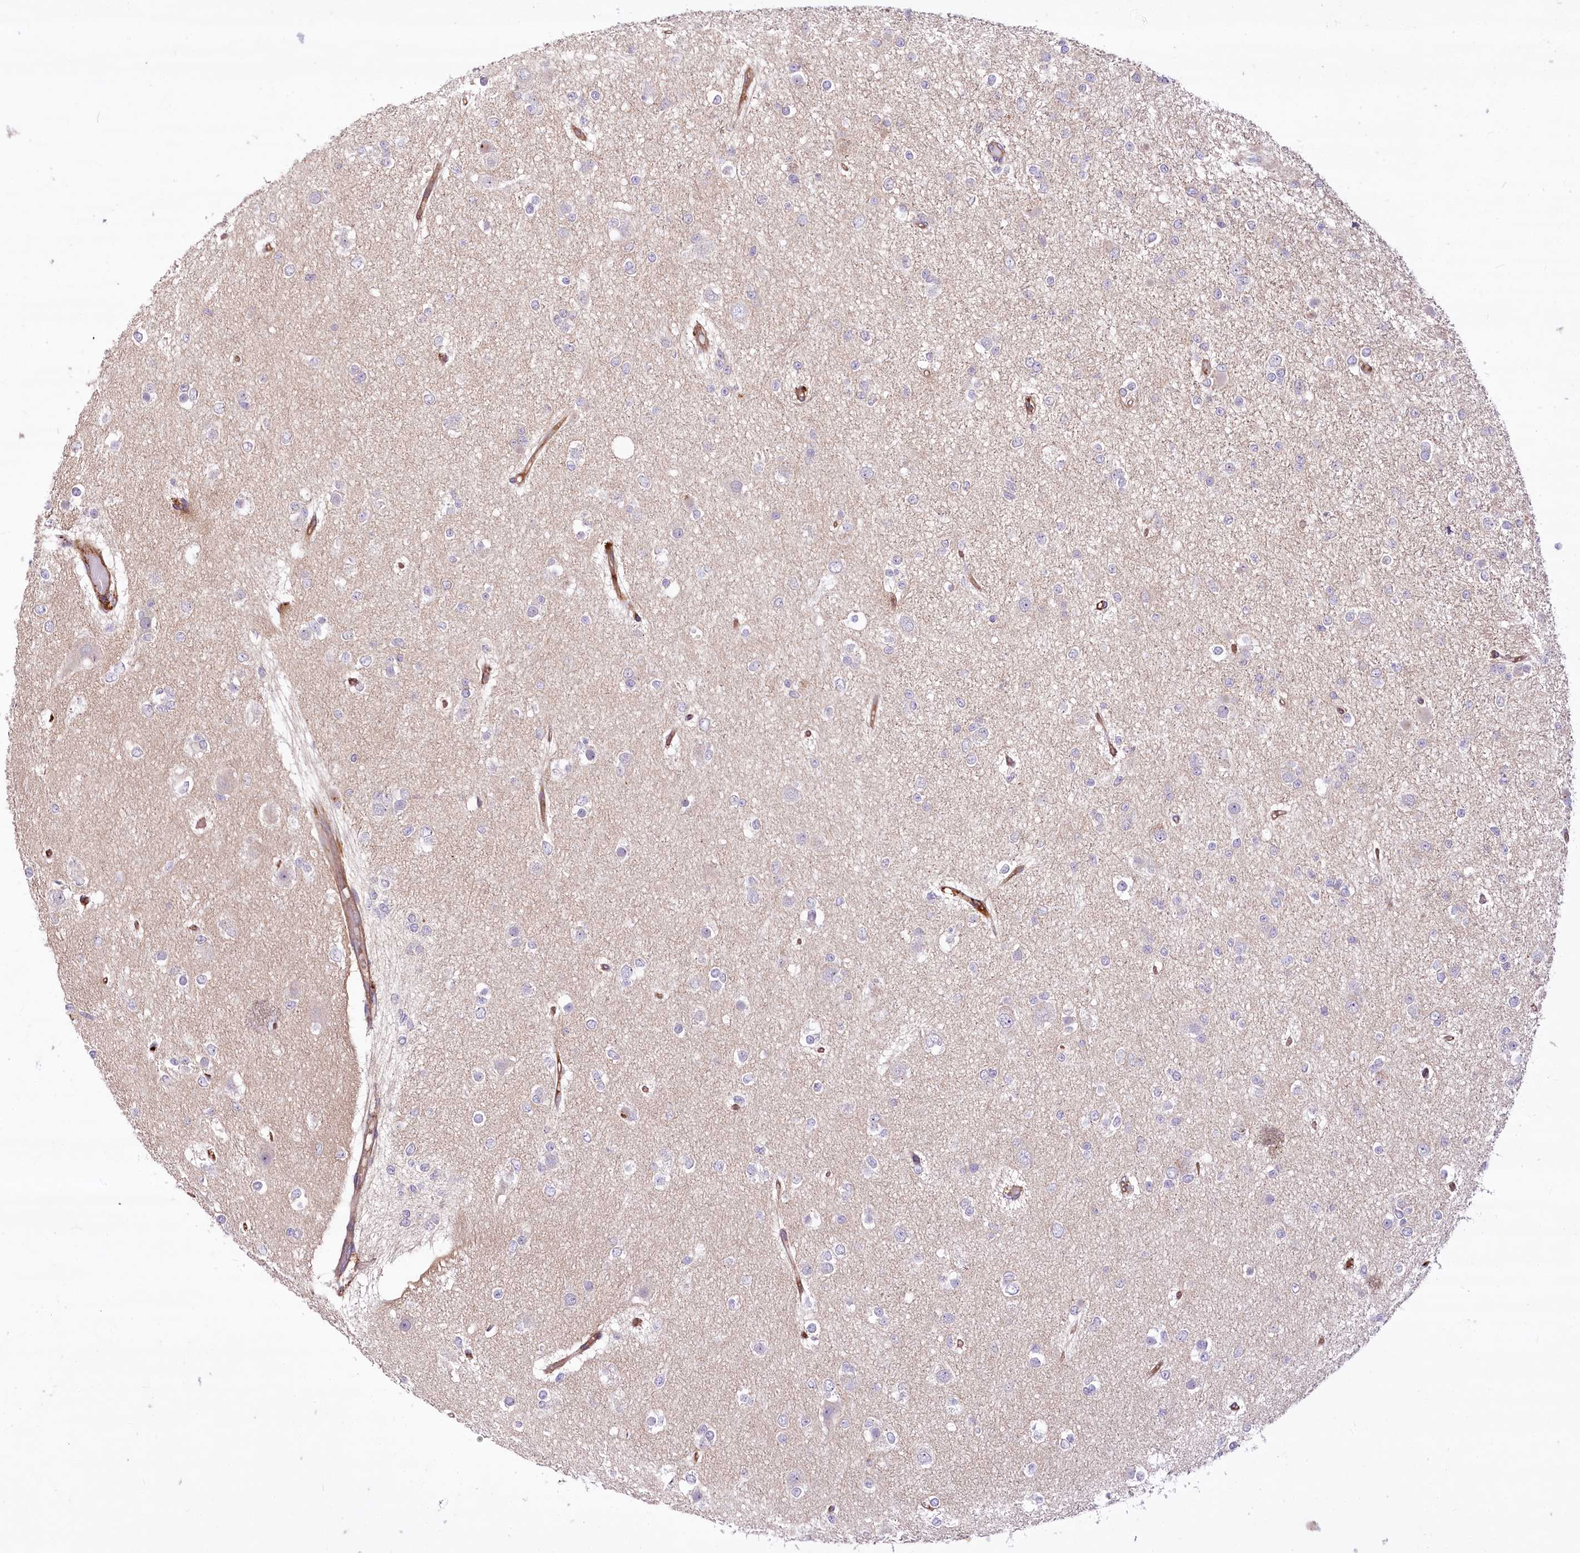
{"staining": {"intensity": "negative", "quantity": "none", "location": "none"}, "tissue": "glioma", "cell_type": "Tumor cells", "image_type": "cancer", "snomed": [{"axis": "morphology", "description": "Glioma, malignant, Low grade"}, {"axis": "topography", "description": "Brain"}], "caption": "High magnification brightfield microscopy of glioma stained with DAB (brown) and counterstained with hematoxylin (blue): tumor cells show no significant expression.", "gene": "PSTK", "patient": {"sex": "female", "age": 22}}